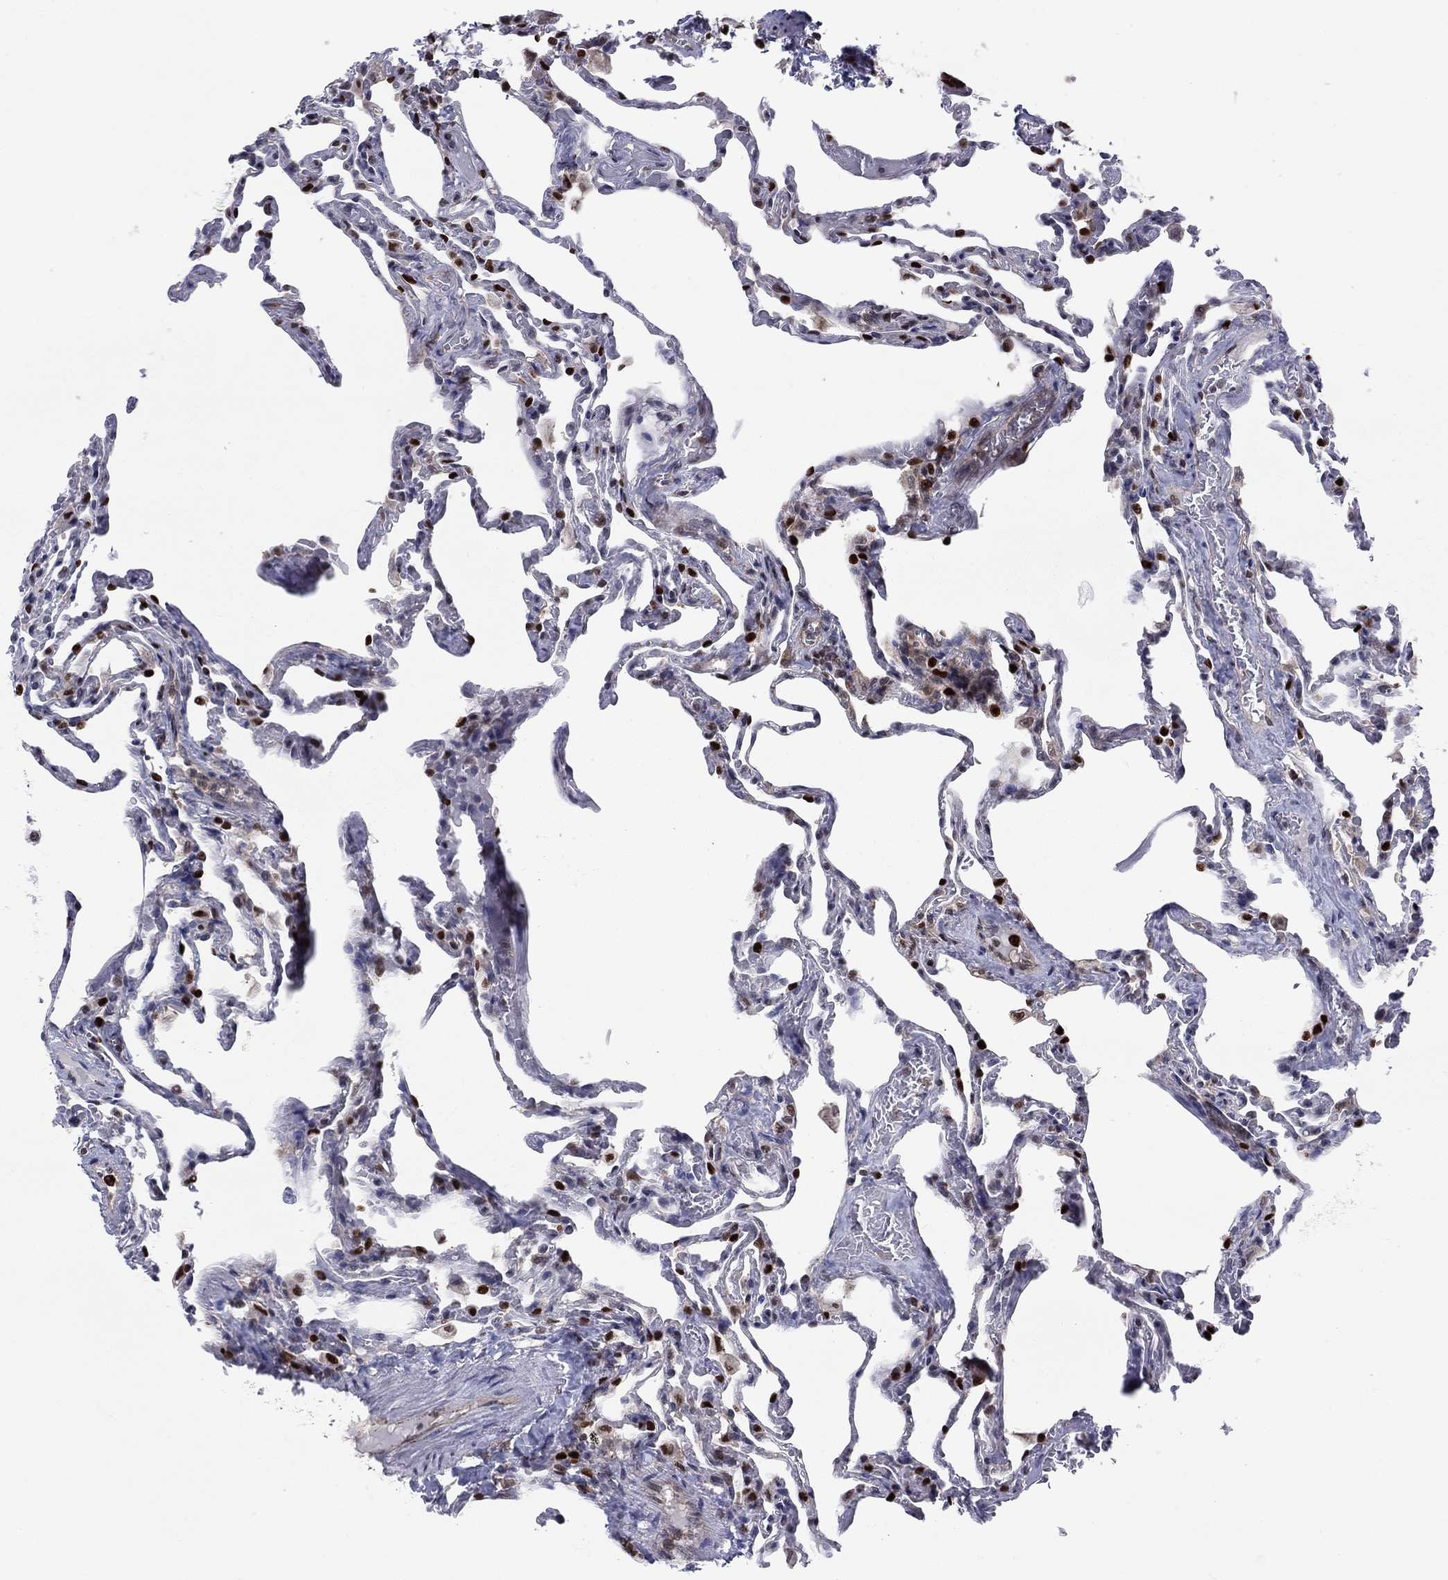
{"staining": {"intensity": "negative", "quantity": "none", "location": "none"}, "tissue": "lung", "cell_type": "Alveolar cells", "image_type": "normal", "snomed": [{"axis": "morphology", "description": "Normal tissue, NOS"}, {"axis": "topography", "description": "Lung"}], "caption": "Immunohistochemical staining of benign human lung exhibits no significant staining in alveolar cells.", "gene": "ZNHIT3", "patient": {"sex": "female", "age": 43}}